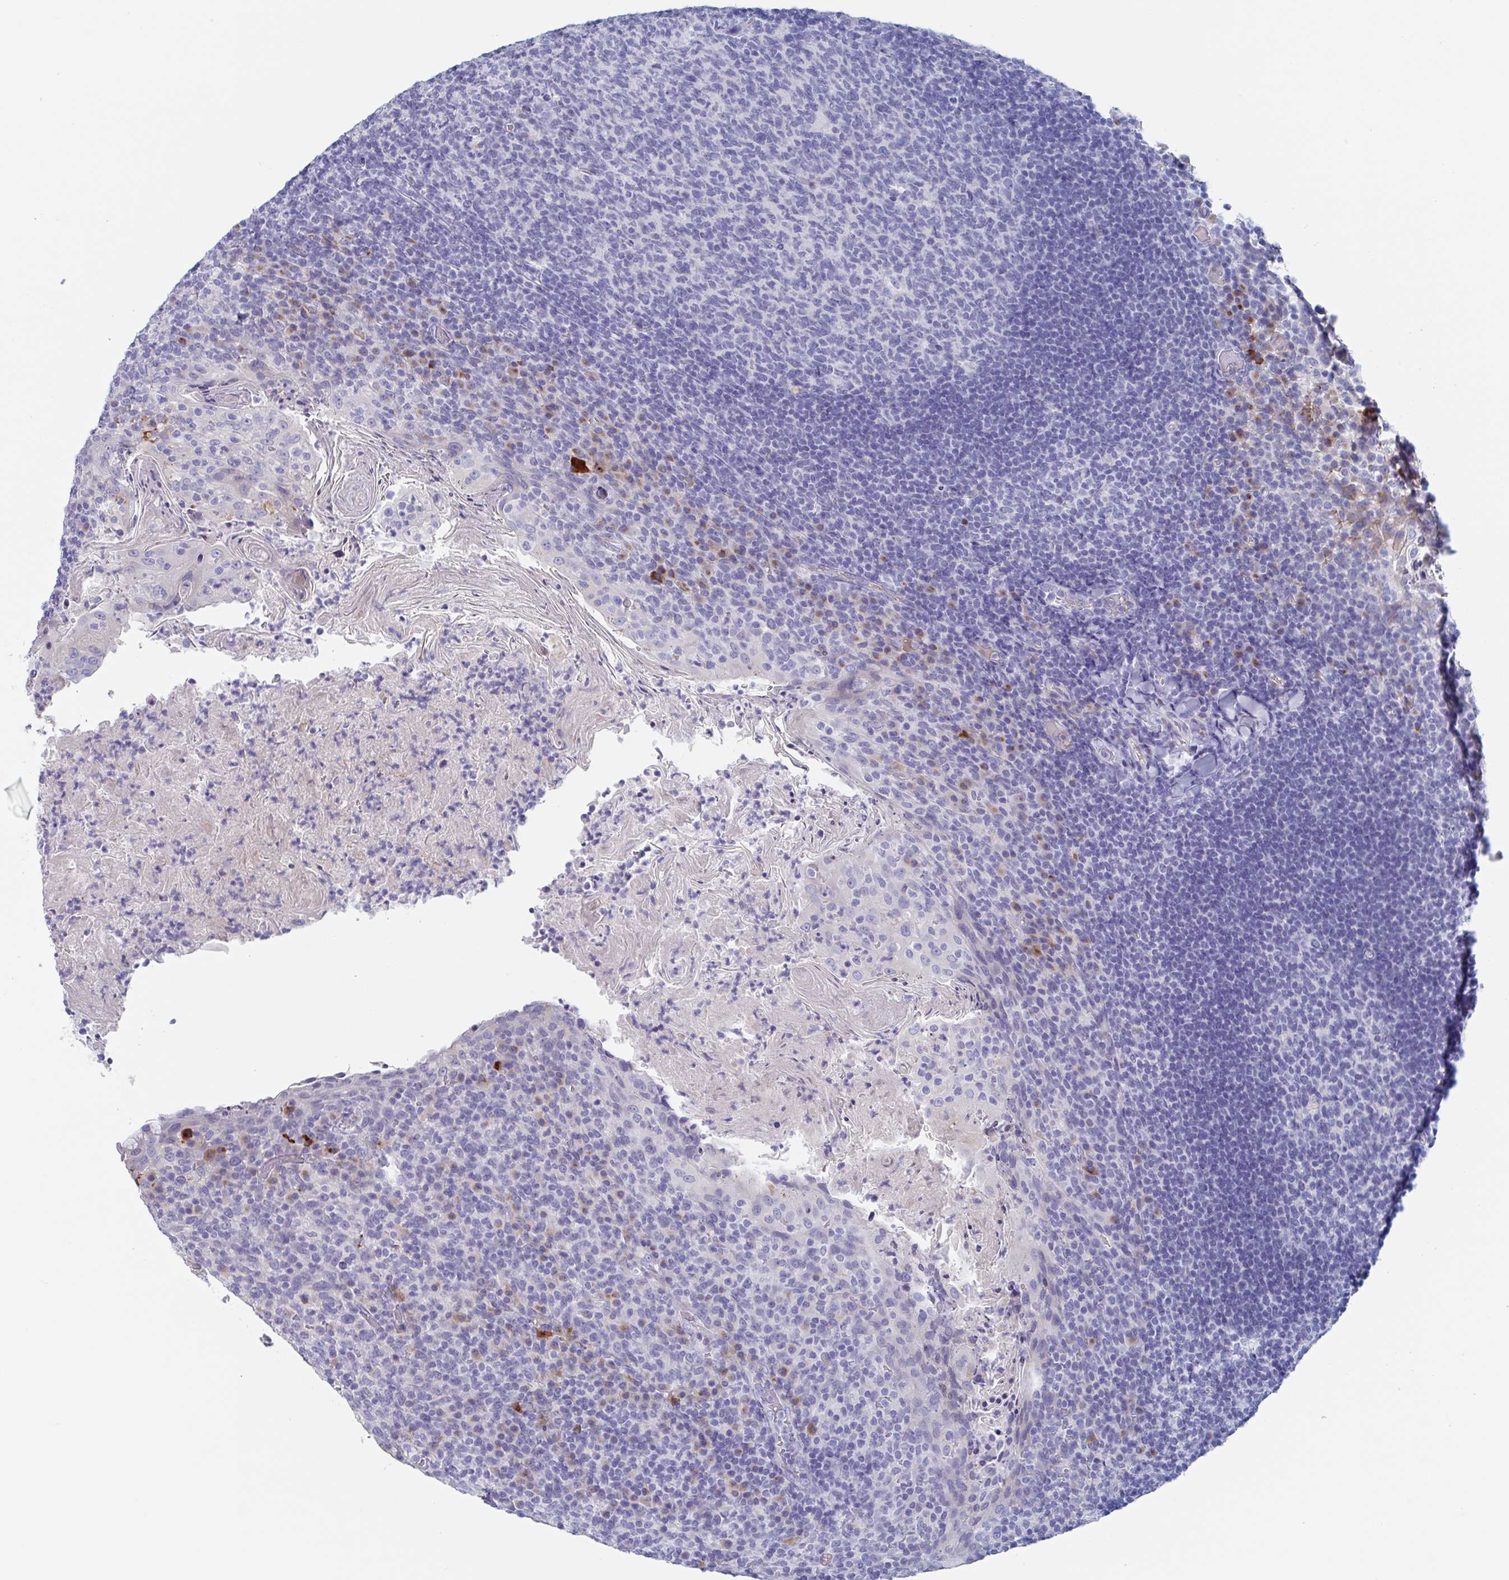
{"staining": {"intensity": "negative", "quantity": "none", "location": "none"}, "tissue": "tonsil", "cell_type": "Germinal center cells", "image_type": "normal", "snomed": [{"axis": "morphology", "description": "Normal tissue, NOS"}, {"axis": "topography", "description": "Tonsil"}], "caption": "Immunohistochemical staining of normal tonsil demonstrates no significant staining in germinal center cells.", "gene": "NT5C3B", "patient": {"sex": "female", "age": 10}}